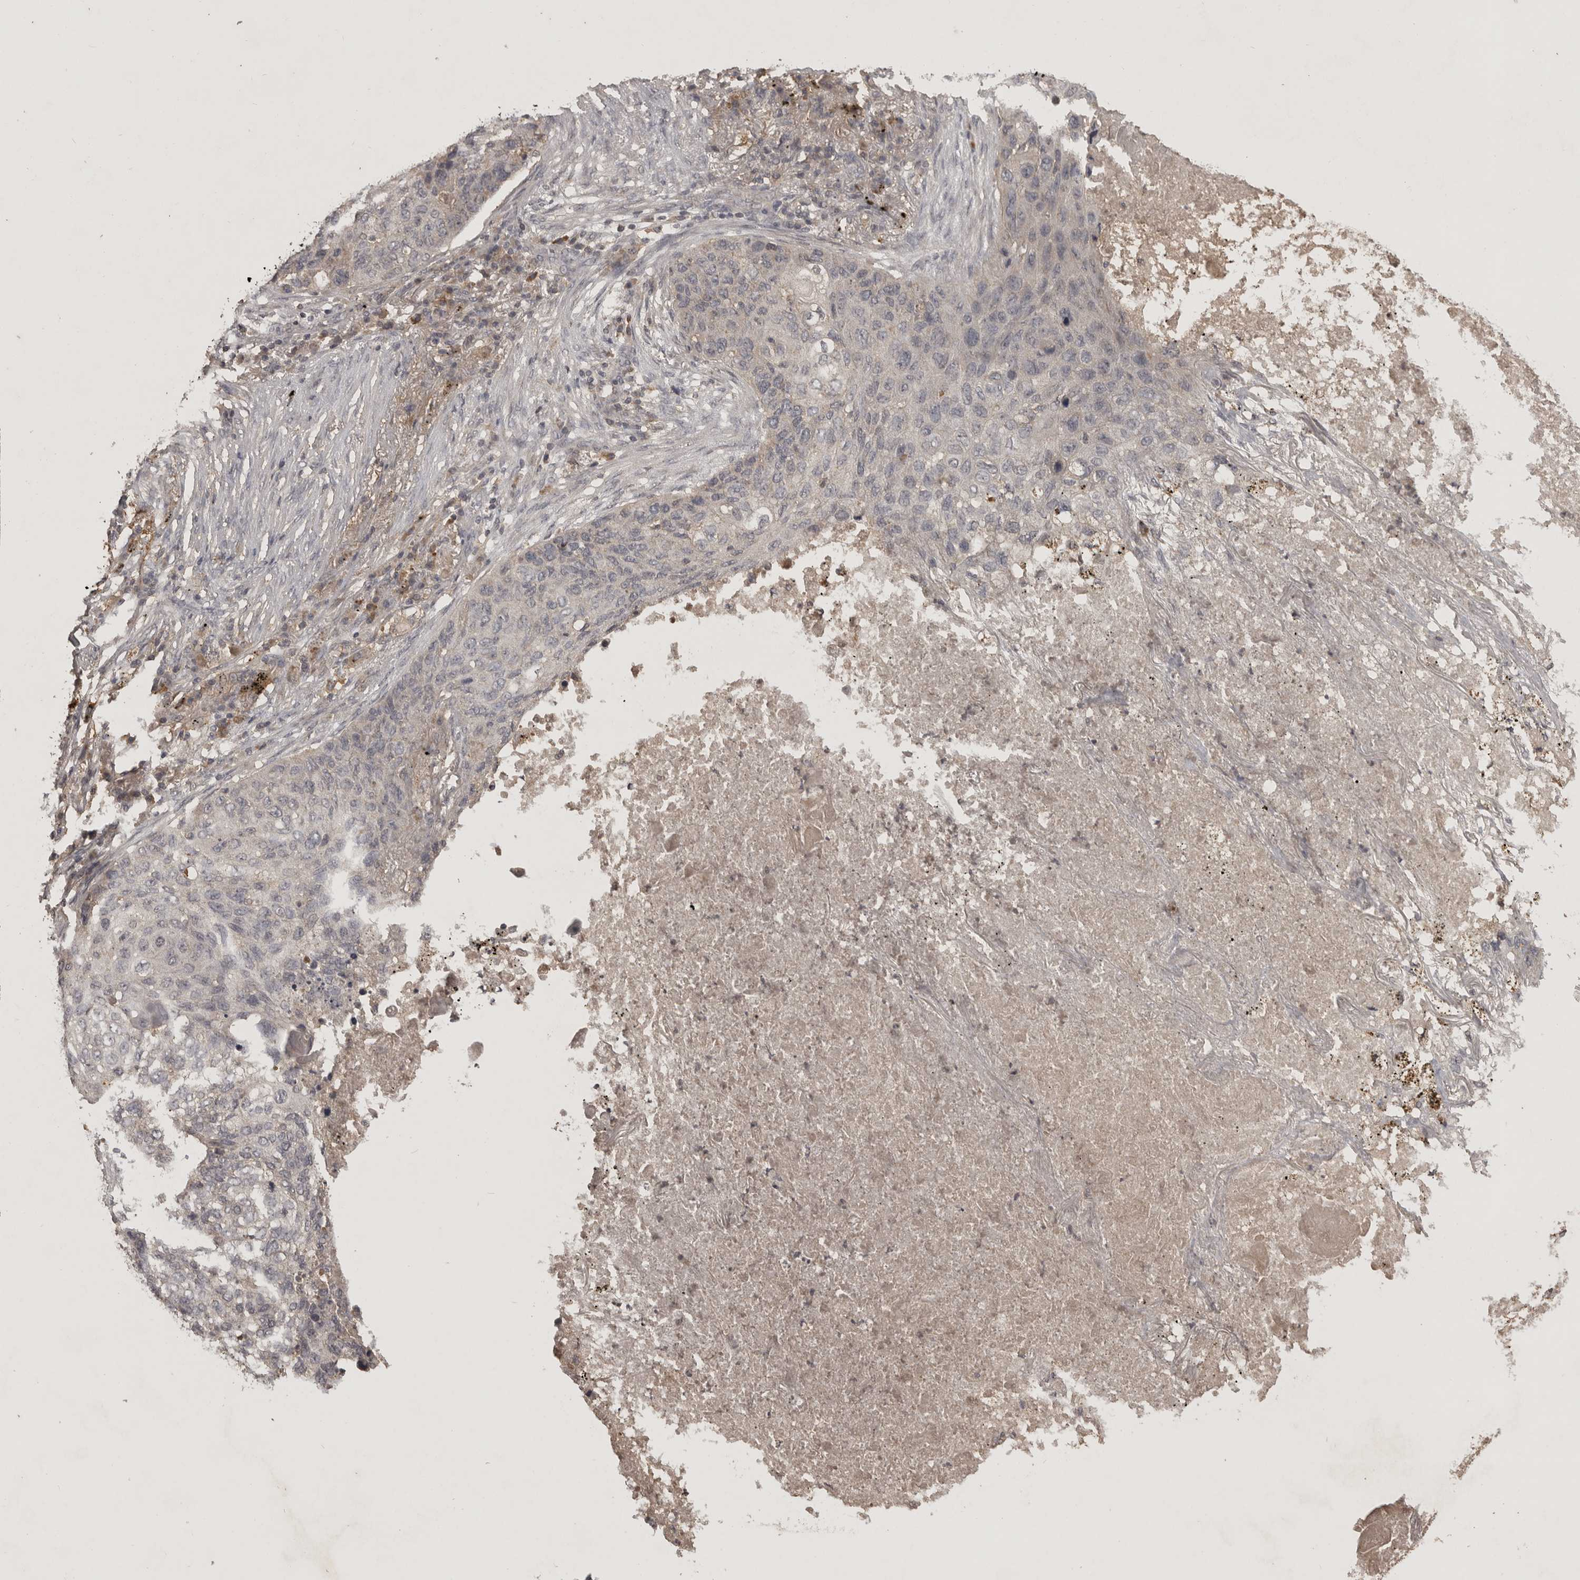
{"staining": {"intensity": "negative", "quantity": "none", "location": "none"}, "tissue": "lung cancer", "cell_type": "Tumor cells", "image_type": "cancer", "snomed": [{"axis": "morphology", "description": "Squamous cell carcinoma, NOS"}, {"axis": "topography", "description": "Lung"}], "caption": "Immunohistochemistry histopathology image of neoplastic tissue: lung cancer (squamous cell carcinoma) stained with DAB (3,3'-diaminobenzidine) shows no significant protein expression in tumor cells.", "gene": "ADAMTS4", "patient": {"sex": "female", "age": 63}}